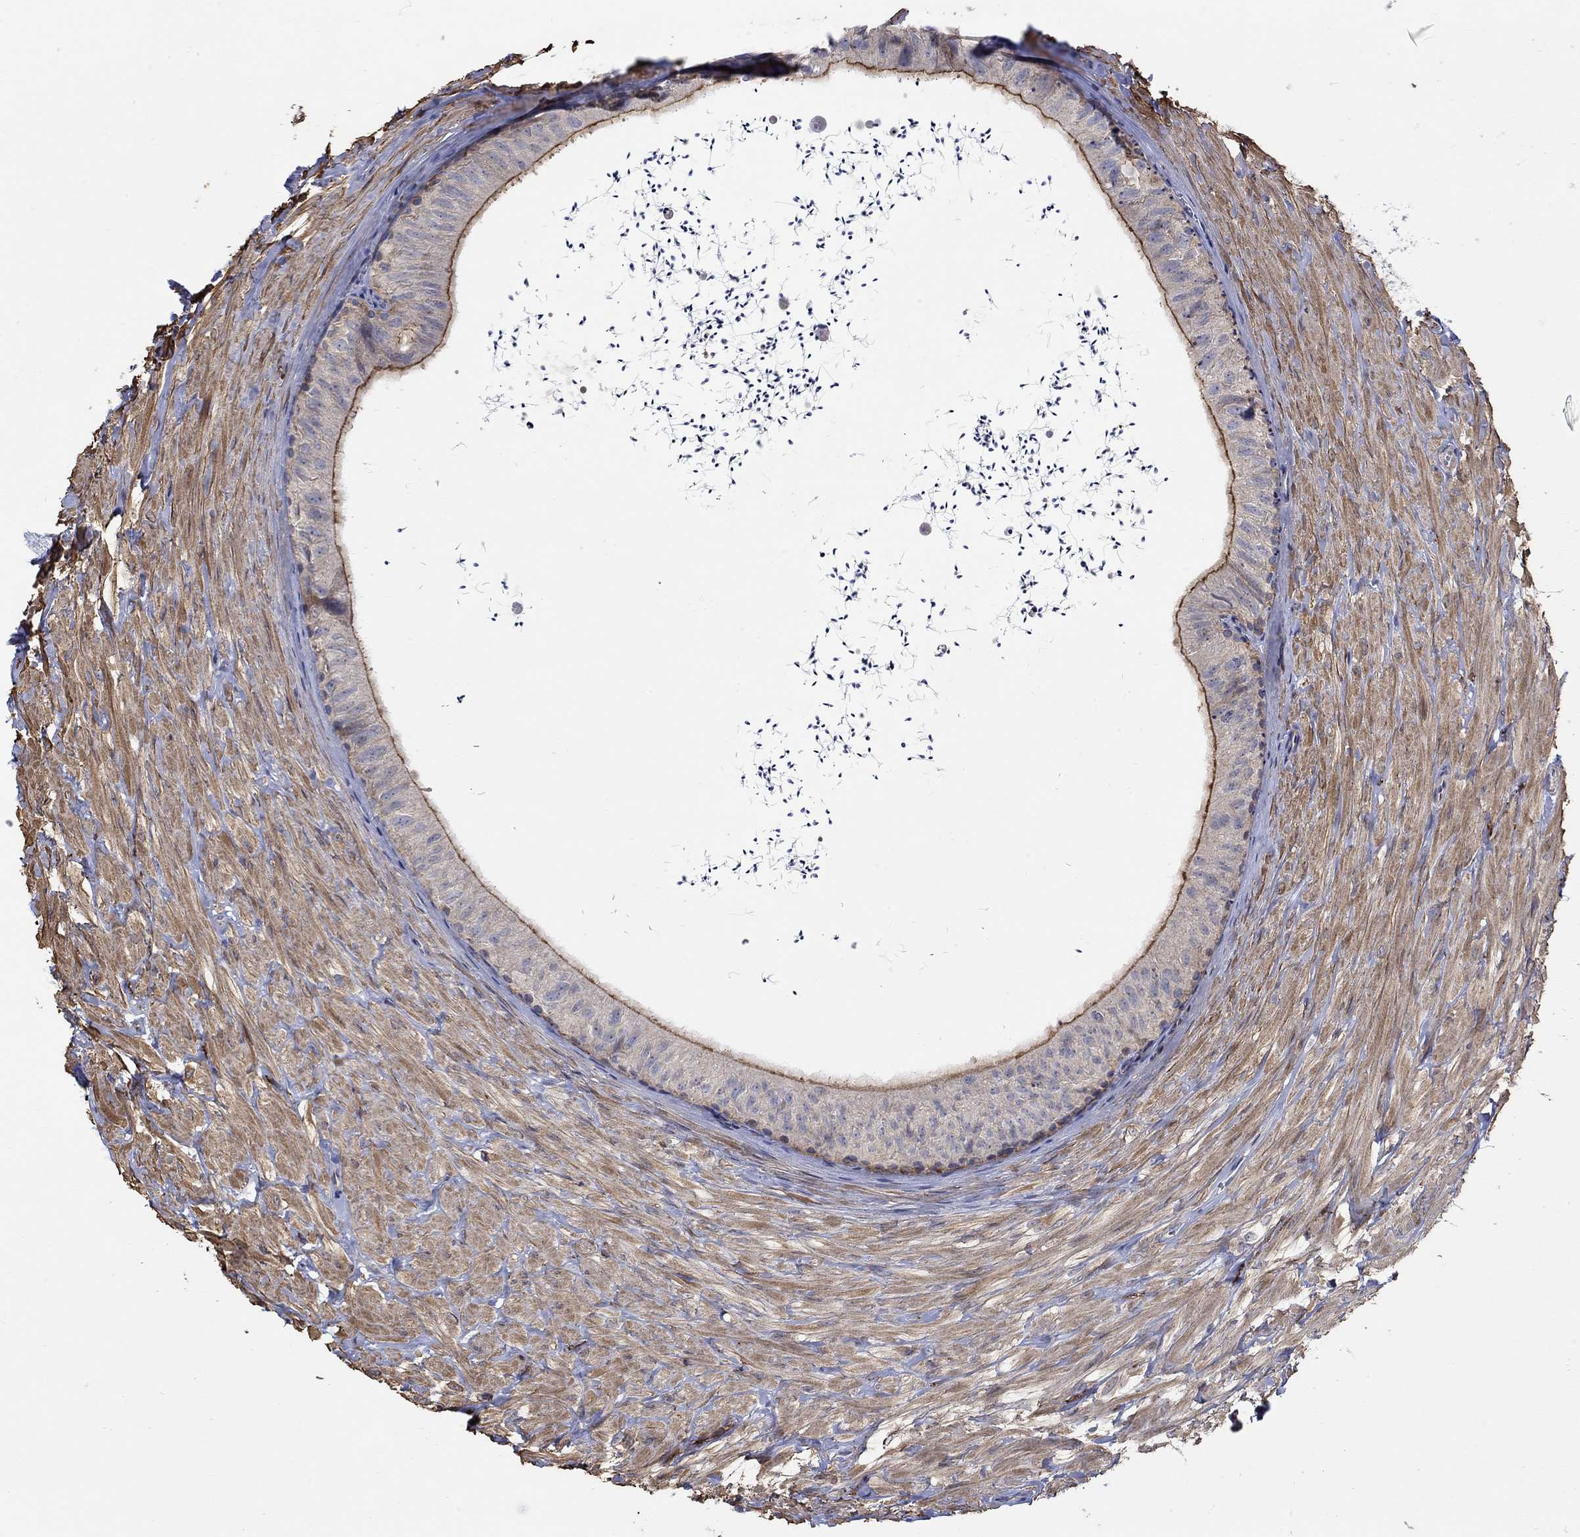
{"staining": {"intensity": "strong", "quantity": ">75%", "location": "cytoplasmic/membranous"}, "tissue": "epididymis", "cell_type": "Glandular cells", "image_type": "normal", "snomed": [{"axis": "morphology", "description": "Normal tissue, NOS"}, {"axis": "topography", "description": "Epididymis"}], "caption": "Epididymis stained with immunohistochemistry (IHC) reveals strong cytoplasmic/membranous expression in about >75% of glandular cells.", "gene": "SCN7A", "patient": {"sex": "male", "age": 32}}